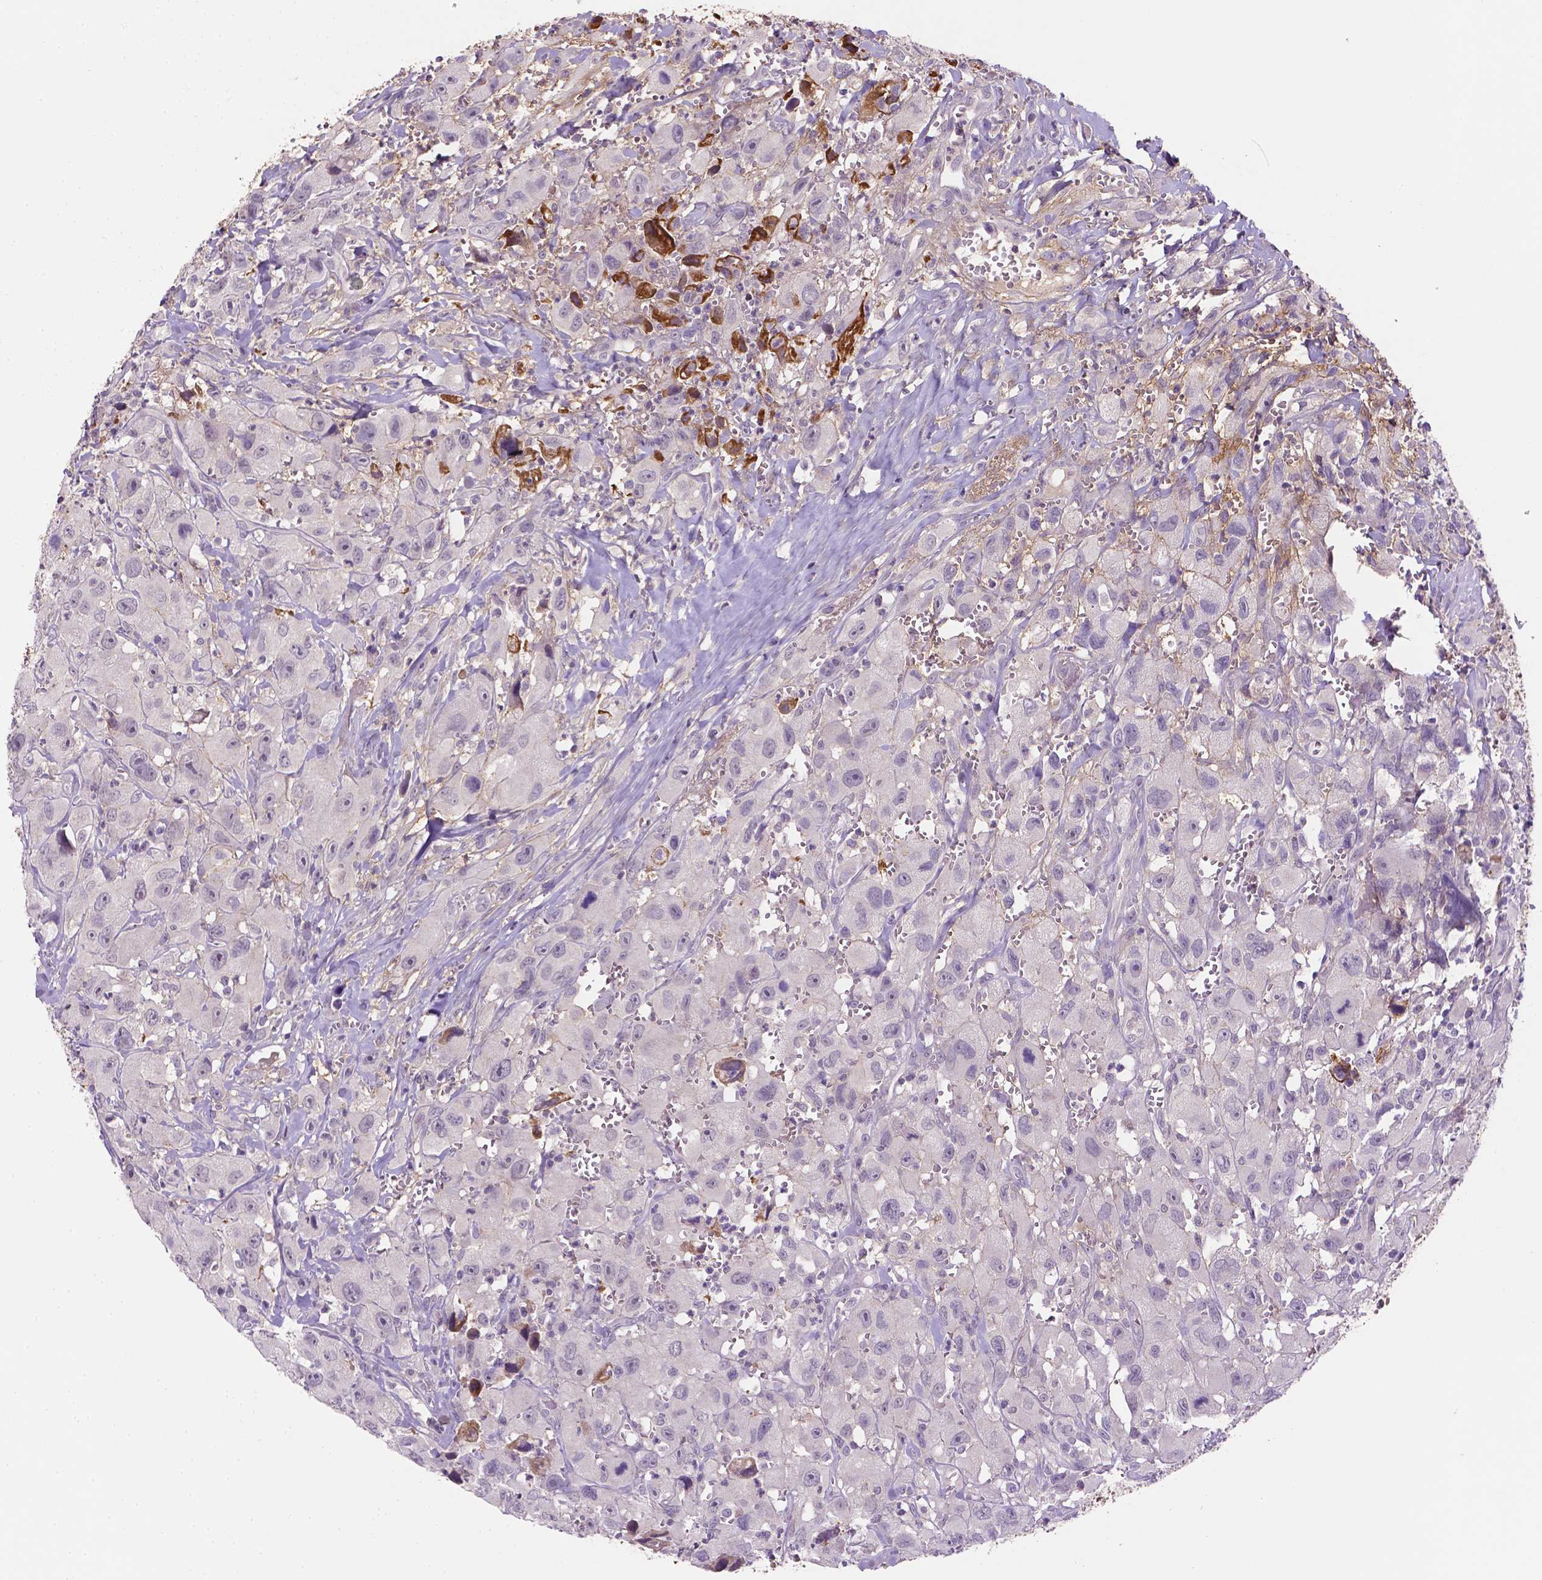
{"staining": {"intensity": "moderate", "quantity": "<25%", "location": "cytoplasmic/membranous,nuclear"}, "tissue": "head and neck cancer", "cell_type": "Tumor cells", "image_type": "cancer", "snomed": [{"axis": "morphology", "description": "Squamous cell carcinoma, NOS"}, {"axis": "morphology", "description": "Squamous cell carcinoma, metastatic, NOS"}, {"axis": "topography", "description": "Oral tissue"}, {"axis": "topography", "description": "Head-Neck"}], "caption": "An image of metastatic squamous cell carcinoma (head and neck) stained for a protein displays moderate cytoplasmic/membranous and nuclear brown staining in tumor cells.", "gene": "FBLN1", "patient": {"sex": "female", "age": 85}}